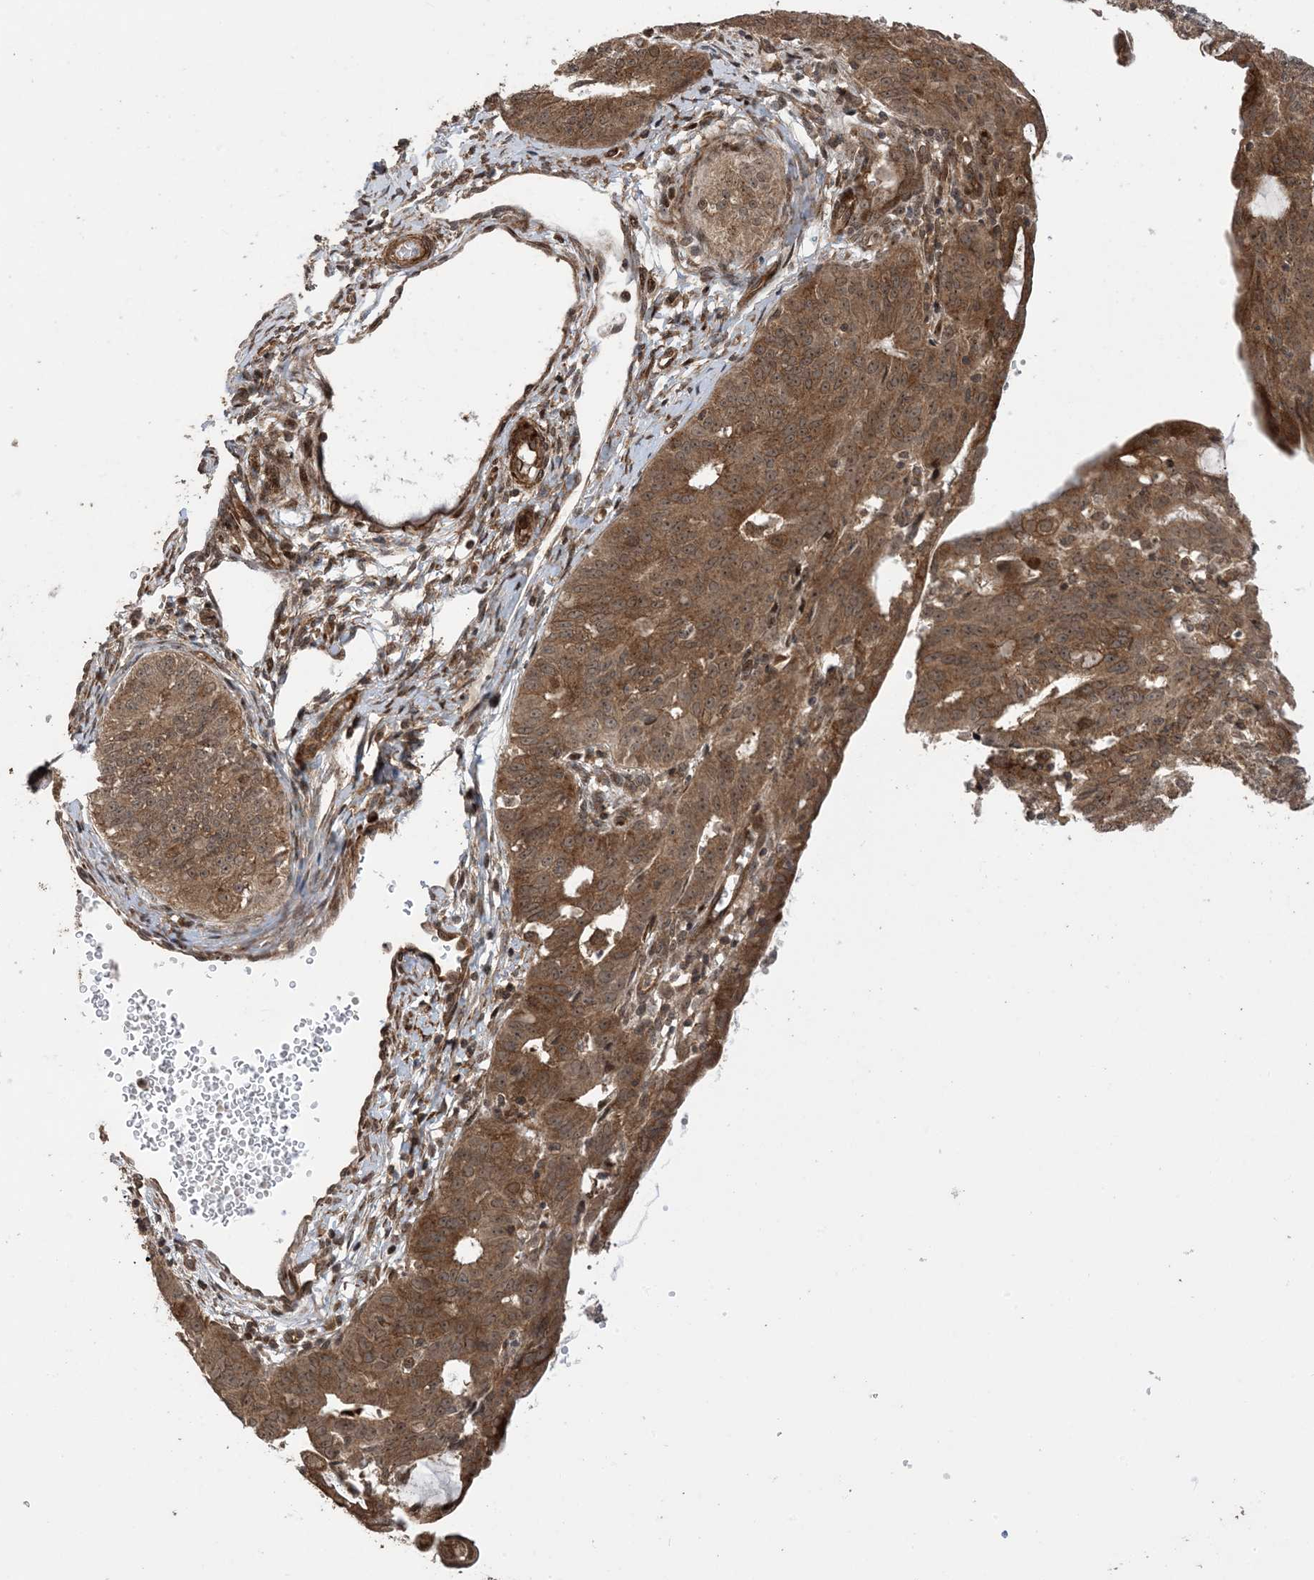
{"staining": {"intensity": "moderate", "quantity": ">75%", "location": "cytoplasmic/membranous"}, "tissue": "endometrial cancer", "cell_type": "Tumor cells", "image_type": "cancer", "snomed": [{"axis": "morphology", "description": "Adenocarcinoma, NOS"}, {"axis": "topography", "description": "Endometrium"}], "caption": "This is a histology image of IHC staining of endometrial cancer (adenocarcinoma), which shows moderate expression in the cytoplasmic/membranous of tumor cells.", "gene": "ZNF511", "patient": {"sex": "female", "age": 32}}